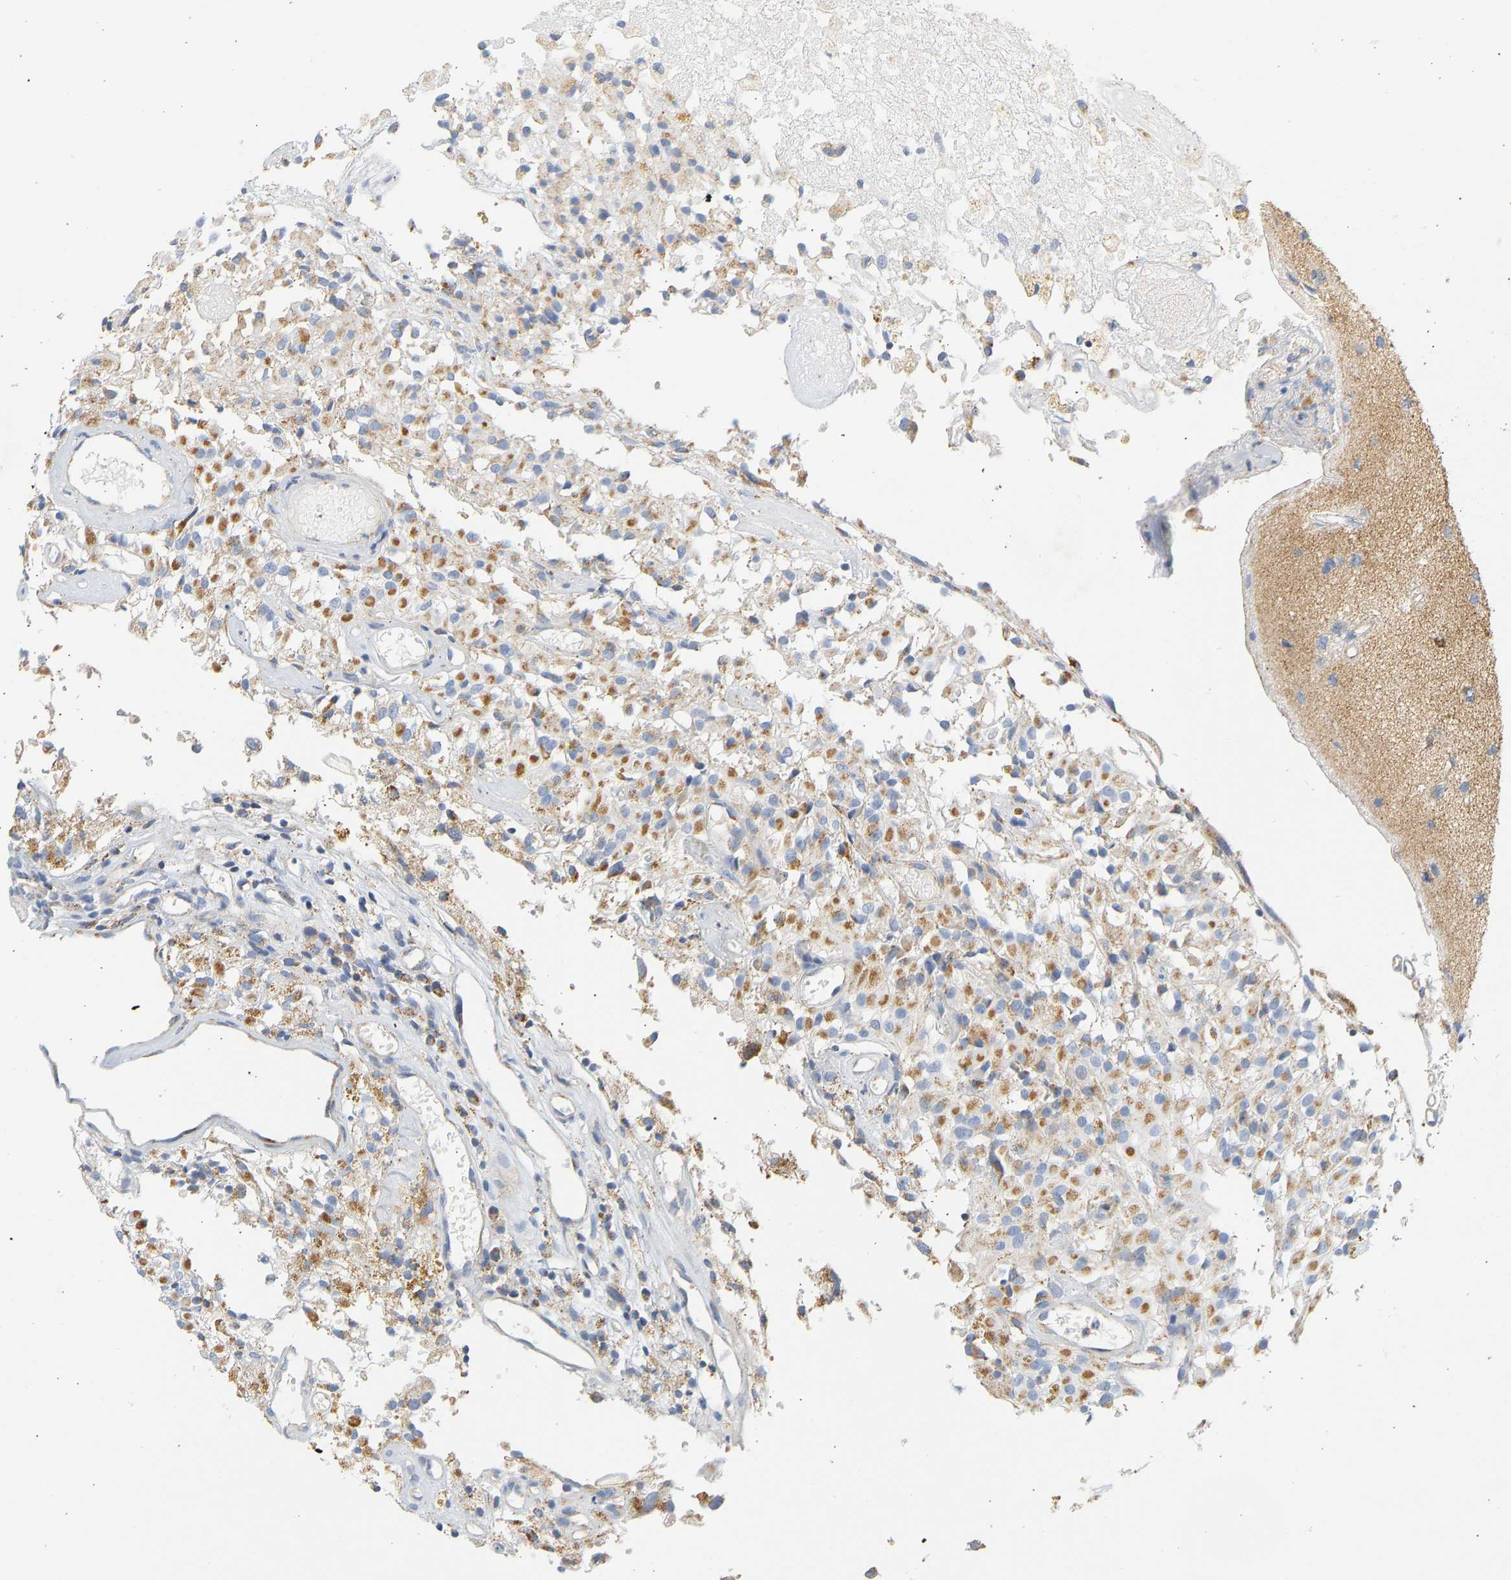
{"staining": {"intensity": "moderate", "quantity": ">75%", "location": "cytoplasmic/membranous"}, "tissue": "glioma", "cell_type": "Tumor cells", "image_type": "cancer", "snomed": [{"axis": "morphology", "description": "Glioma, malignant, High grade"}, {"axis": "topography", "description": "Brain"}], "caption": "Immunohistochemical staining of malignant high-grade glioma demonstrates medium levels of moderate cytoplasmic/membranous expression in approximately >75% of tumor cells.", "gene": "GRPEL2", "patient": {"sex": "female", "age": 59}}